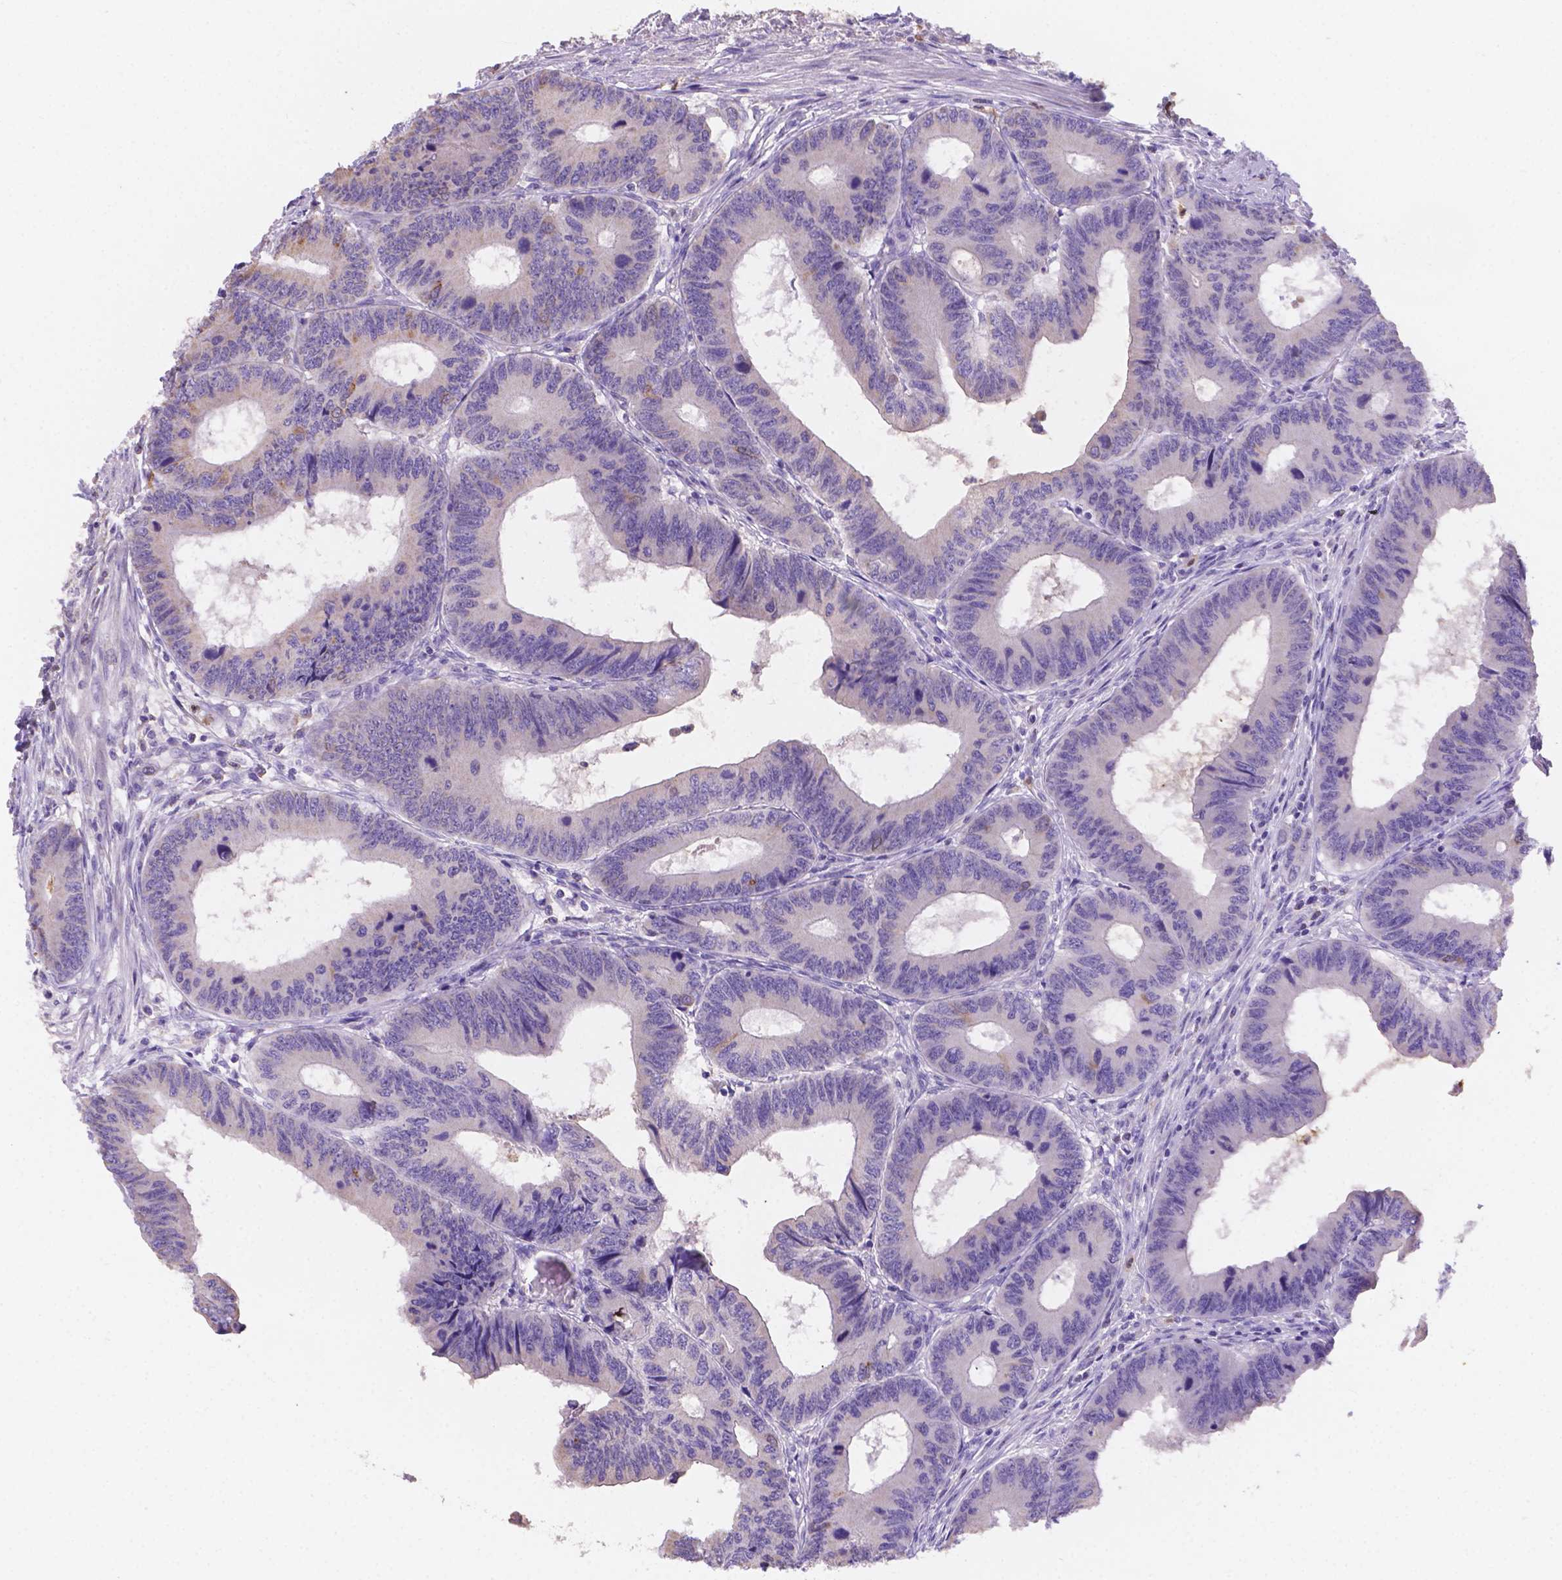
{"staining": {"intensity": "negative", "quantity": "none", "location": "none"}, "tissue": "colorectal cancer", "cell_type": "Tumor cells", "image_type": "cancer", "snomed": [{"axis": "morphology", "description": "Adenocarcinoma, NOS"}, {"axis": "topography", "description": "Colon"}], "caption": "Immunohistochemical staining of human colorectal cancer (adenocarcinoma) exhibits no significant staining in tumor cells.", "gene": "NXPE2", "patient": {"sex": "male", "age": 53}}